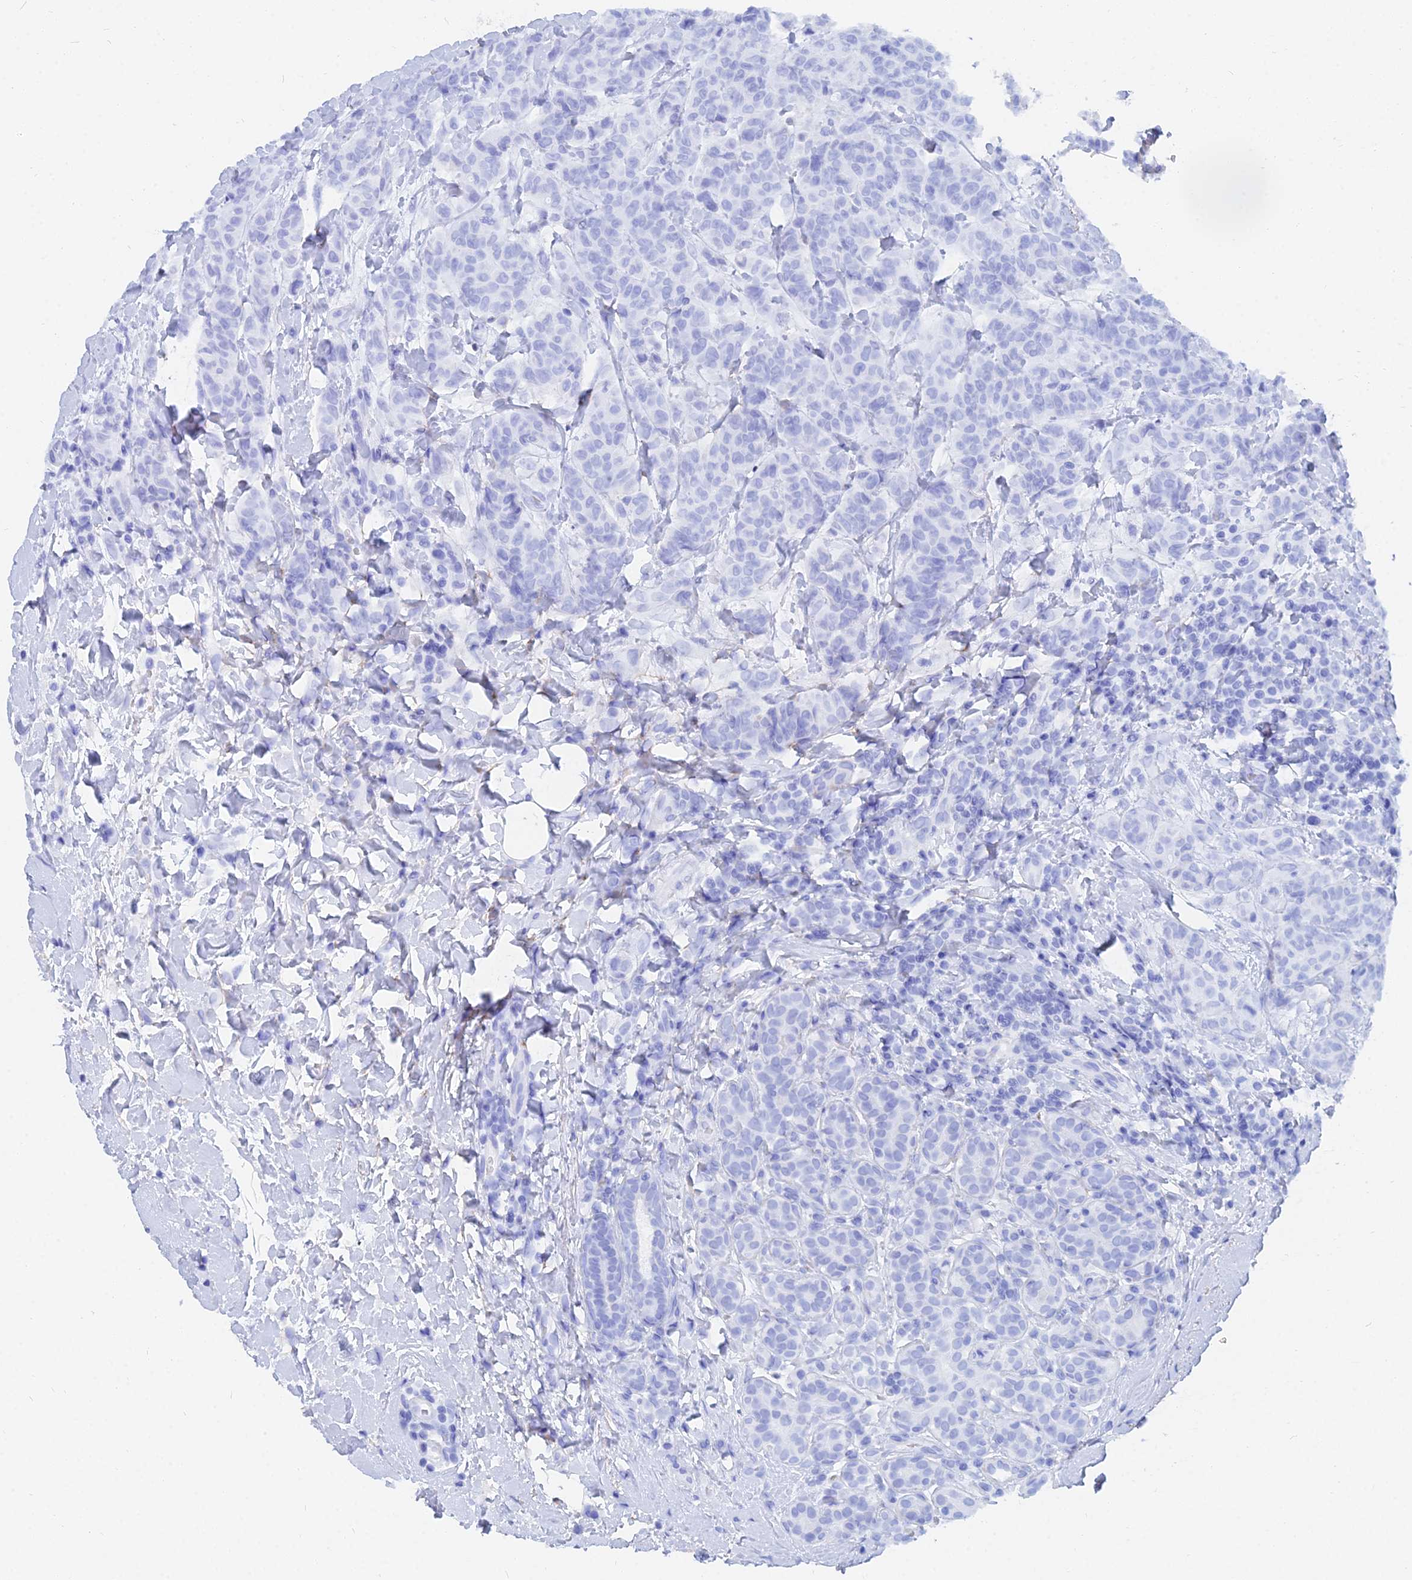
{"staining": {"intensity": "negative", "quantity": "none", "location": "none"}, "tissue": "breast cancer", "cell_type": "Tumor cells", "image_type": "cancer", "snomed": [{"axis": "morphology", "description": "Duct carcinoma"}, {"axis": "topography", "description": "Breast"}], "caption": "Breast cancer (invasive ductal carcinoma) was stained to show a protein in brown. There is no significant positivity in tumor cells. (DAB IHC visualized using brightfield microscopy, high magnification).", "gene": "TRIM43B", "patient": {"sex": "female", "age": 40}}